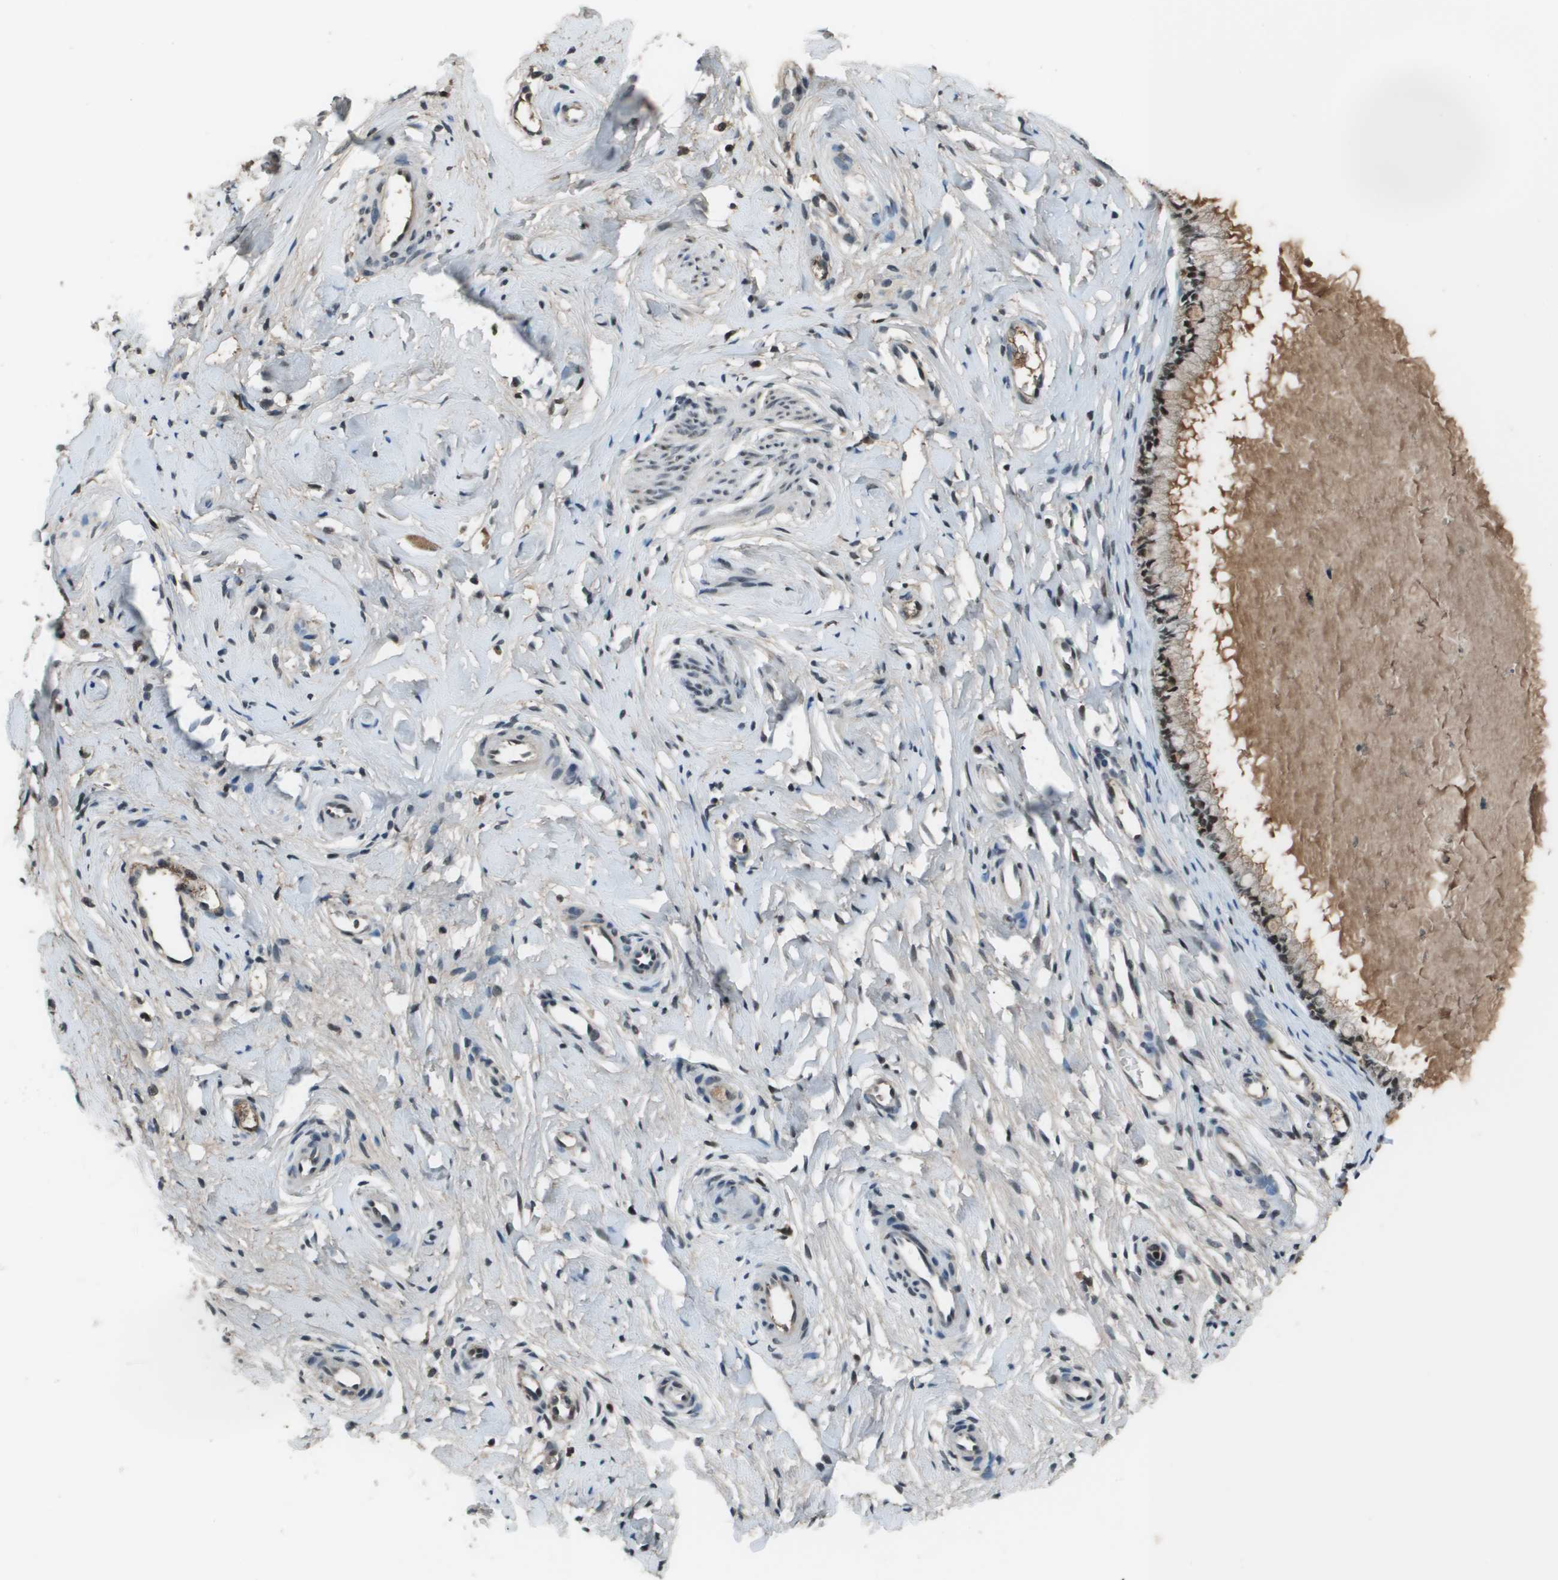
{"staining": {"intensity": "strong", "quantity": ">75%", "location": "nuclear"}, "tissue": "cervix", "cell_type": "Glandular cells", "image_type": "normal", "snomed": [{"axis": "morphology", "description": "Normal tissue, NOS"}, {"axis": "topography", "description": "Cervix"}], "caption": "The photomicrograph reveals immunohistochemical staining of unremarkable cervix. There is strong nuclear expression is appreciated in about >75% of glandular cells. The staining is performed using DAB (3,3'-diaminobenzidine) brown chromogen to label protein expression. The nuclei are counter-stained blue using hematoxylin.", "gene": "THRAP3", "patient": {"sex": "female", "age": 65}}